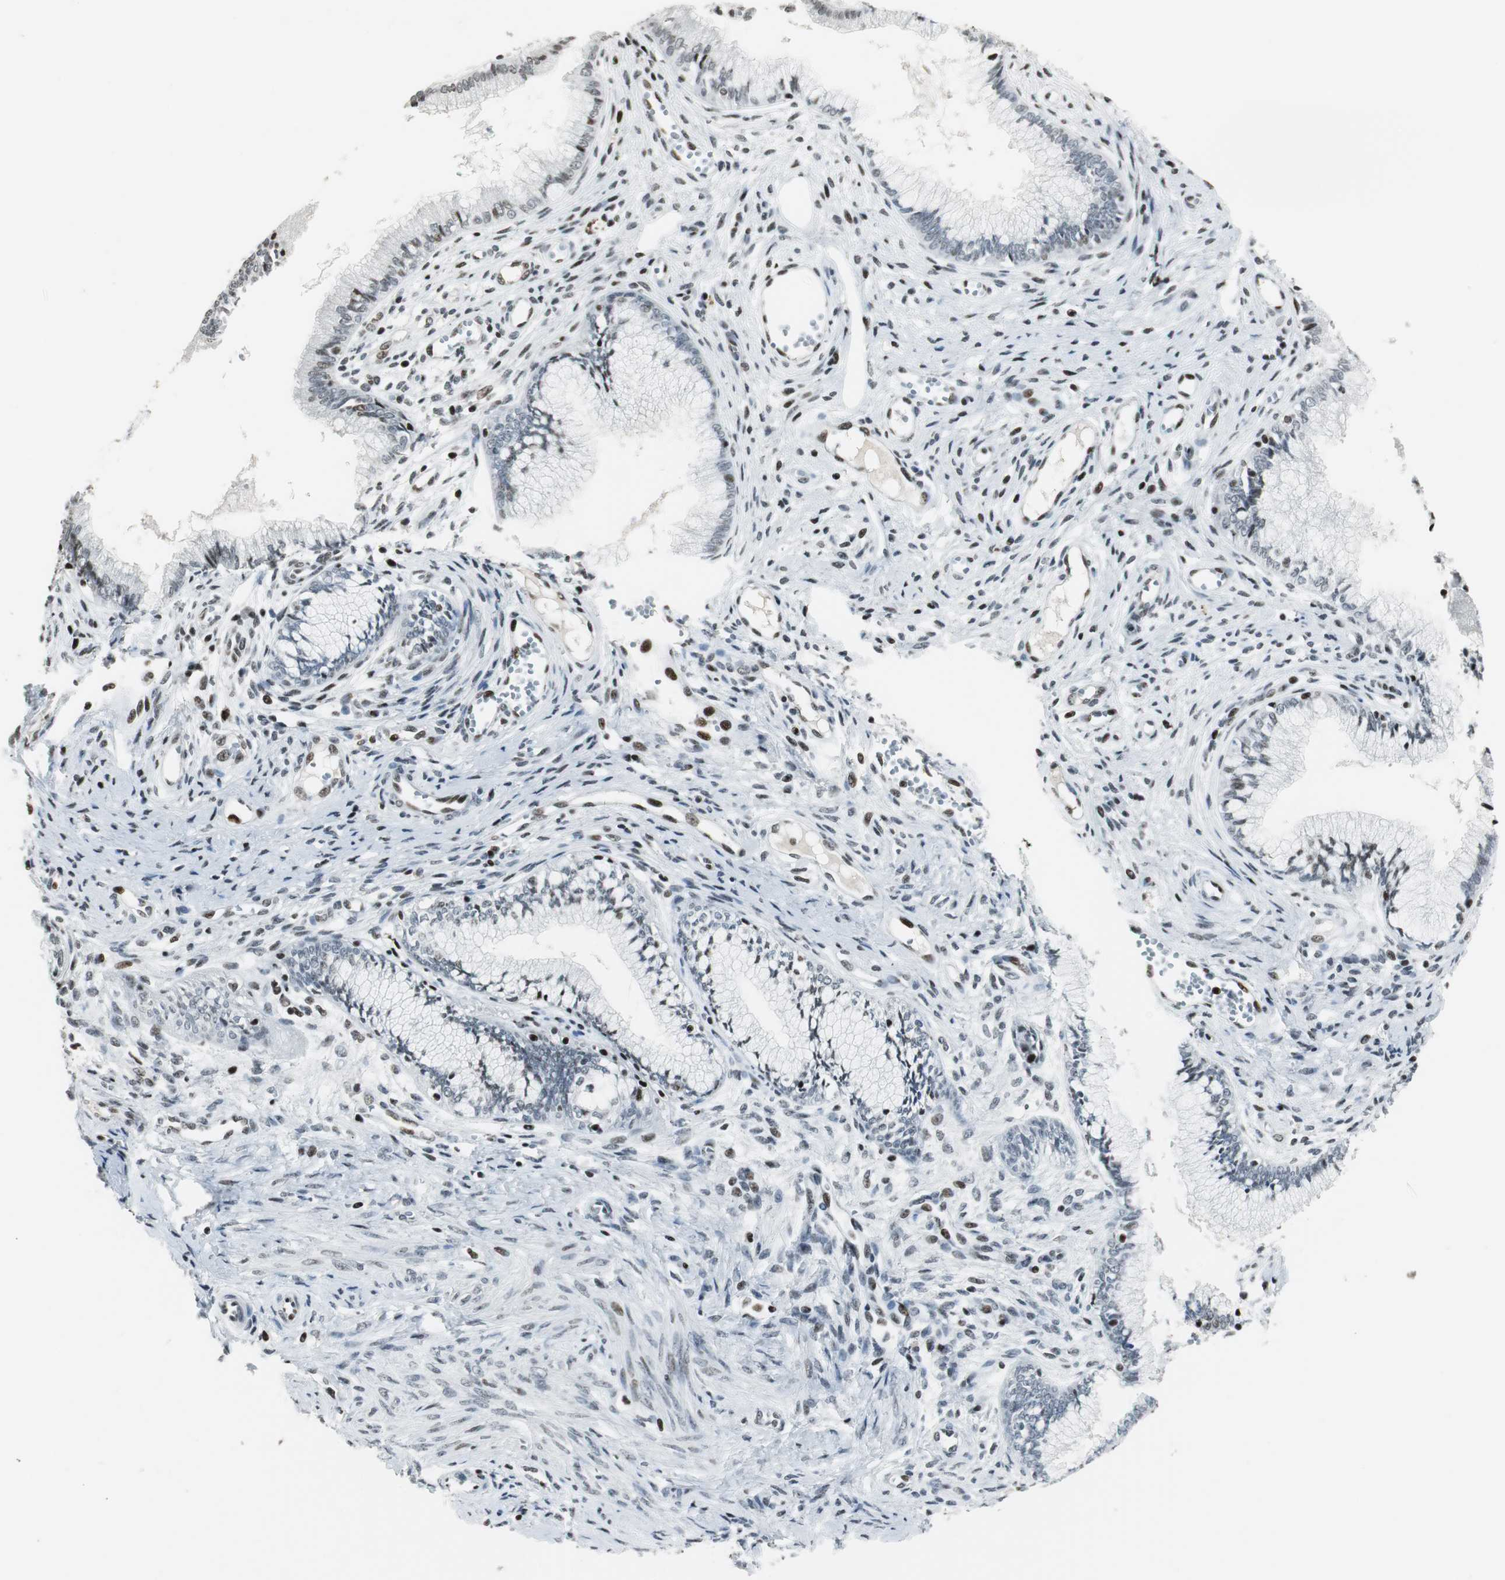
{"staining": {"intensity": "weak", "quantity": "25%-75%", "location": "nuclear"}, "tissue": "cervical cancer", "cell_type": "Tumor cells", "image_type": "cancer", "snomed": [{"axis": "morphology", "description": "Adenocarcinoma, NOS"}, {"axis": "topography", "description": "Cervix"}], "caption": "Weak nuclear protein expression is appreciated in approximately 25%-75% of tumor cells in cervical cancer.", "gene": "RBBP4", "patient": {"sex": "female", "age": 36}}